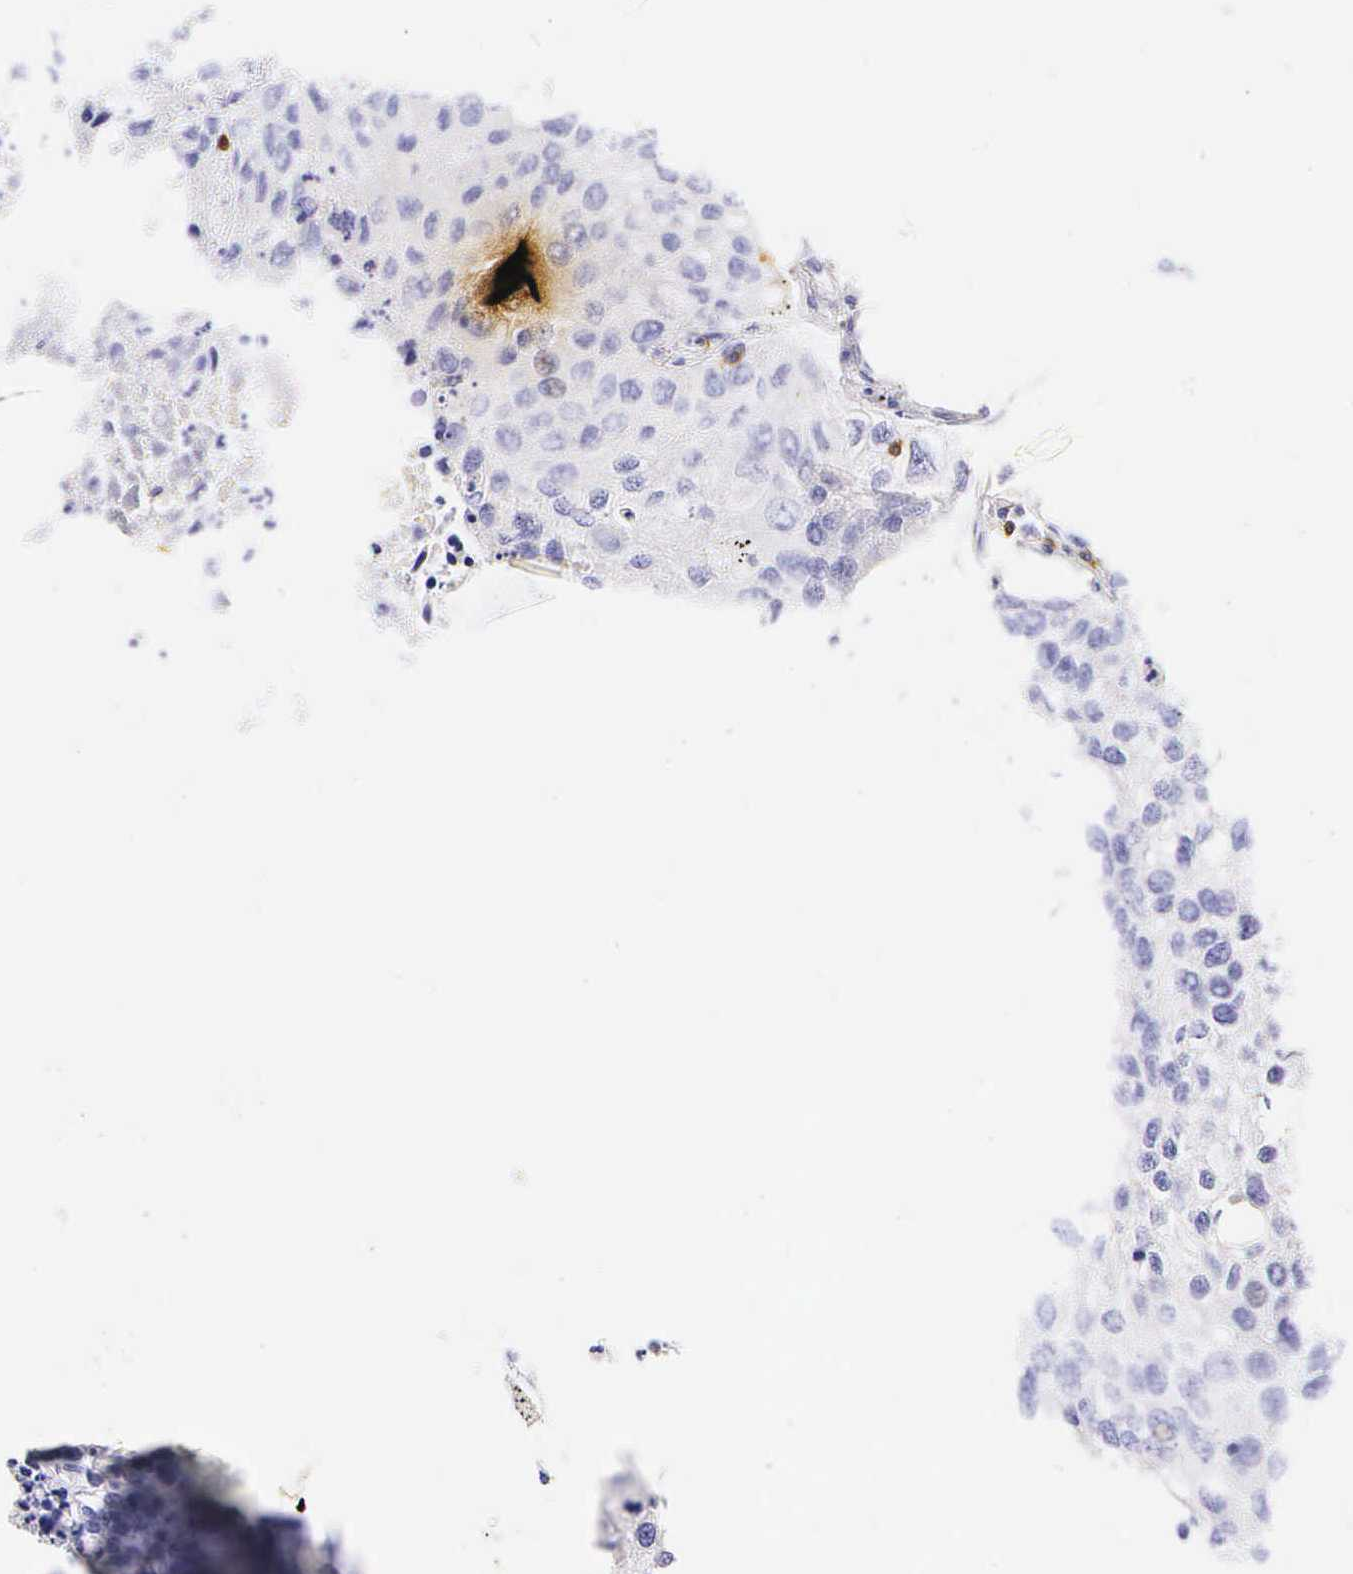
{"staining": {"intensity": "negative", "quantity": "none", "location": "none"}, "tissue": "lung cancer", "cell_type": "Tumor cells", "image_type": "cancer", "snomed": [{"axis": "morphology", "description": "Squamous cell carcinoma, NOS"}, {"axis": "topography", "description": "Lung"}], "caption": "DAB (3,3'-diaminobenzidine) immunohistochemical staining of squamous cell carcinoma (lung) demonstrates no significant staining in tumor cells.", "gene": "CD3E", "patient": {"sex": "male", "age": 75}}